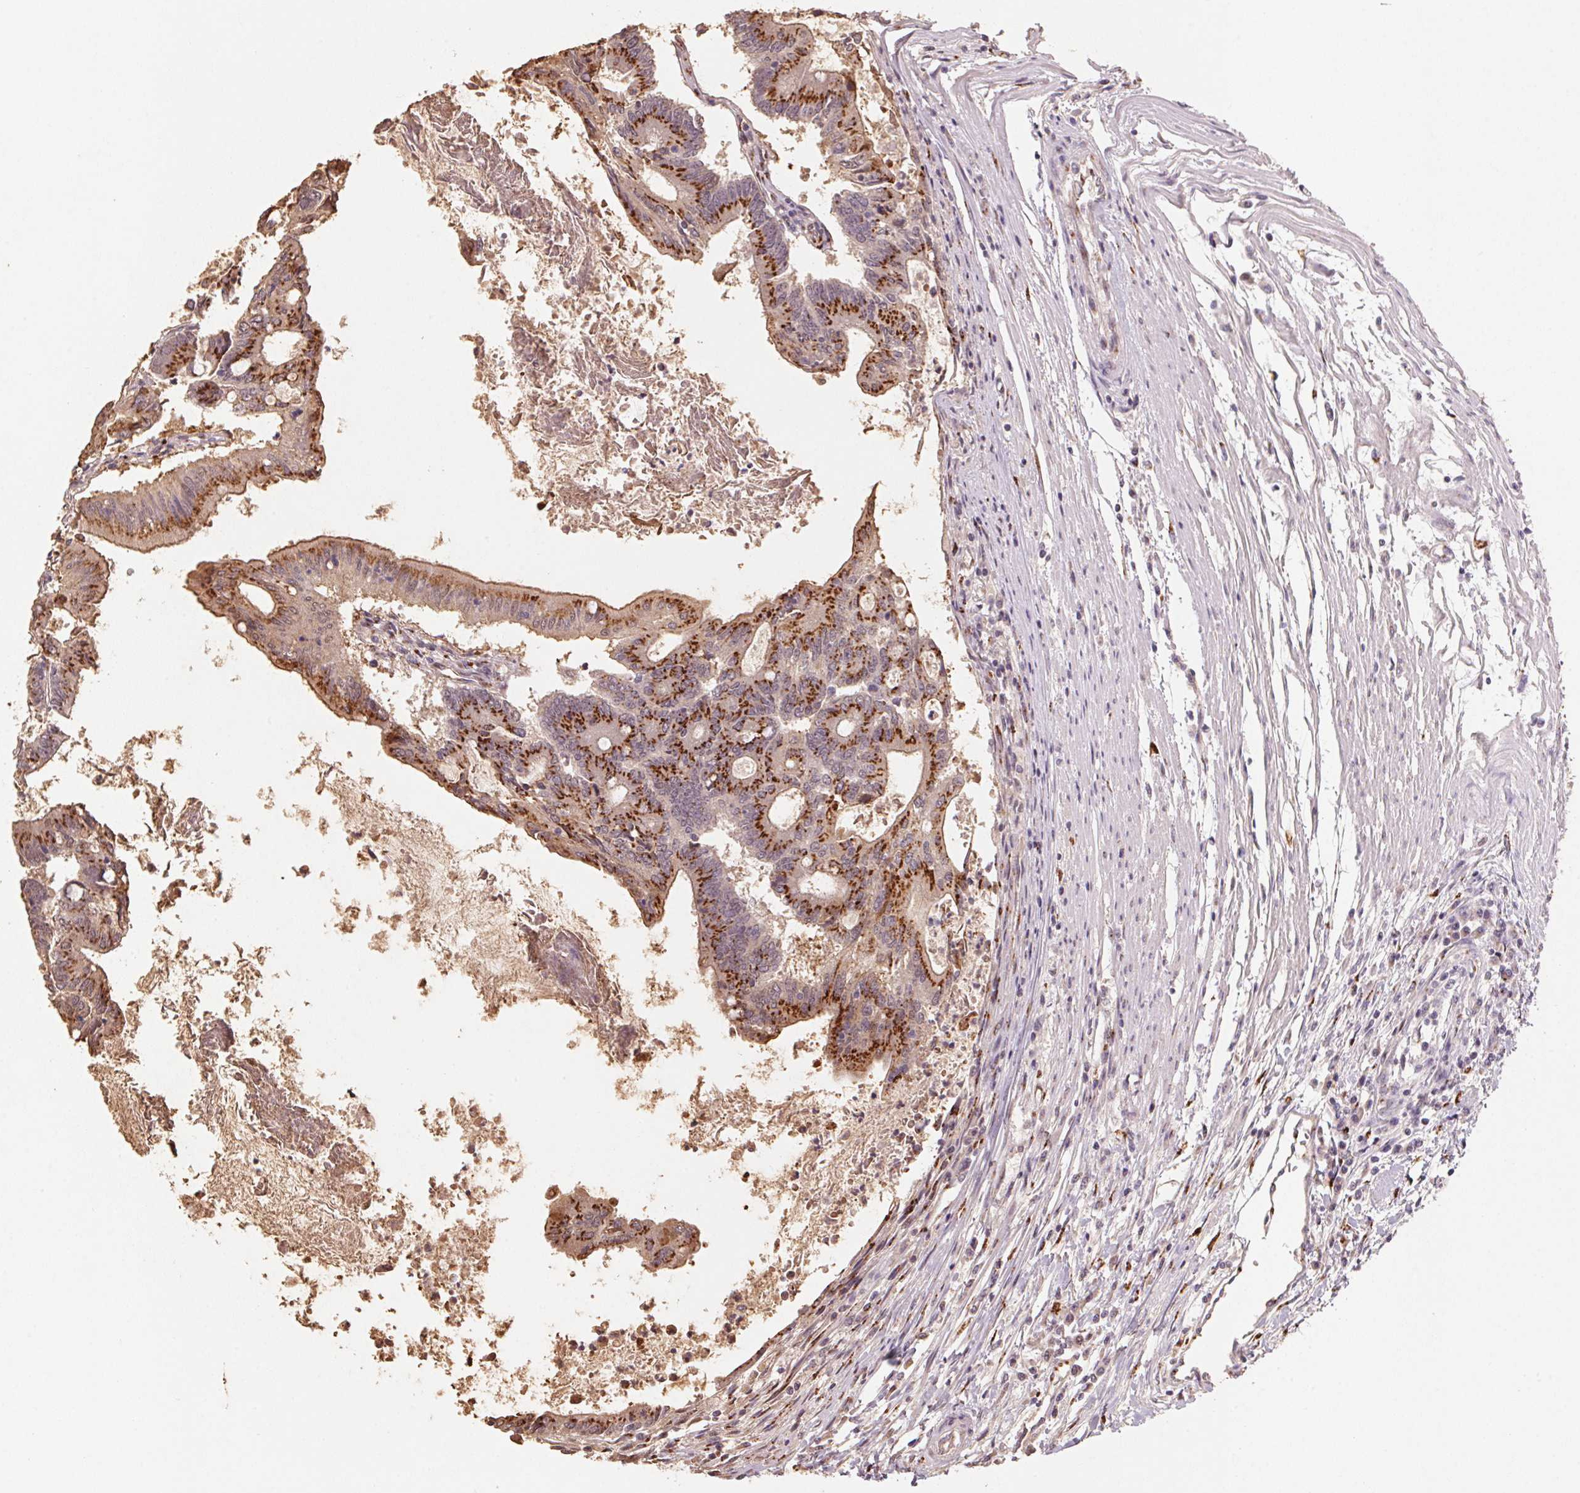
{"staining": {"intensity": "strong", "quantity": ">75%", "location": "cytoplasmic/membranous"}, "tissue": "colorectal cancer", "cell_type": "Tumor cells", "image_type": "cancer", "snomed": [{"axis": "morphology", "description": "Adenocarcinoma, NOS"}, {"axis": "topography", "description": "Colon"}], "caption": "DAB immunohistochemical staining of human colorectal cancer (adenocarcinoma) demonstrates strong cytoplasmic/membranous protein expression in approximately >75% of tumor cells.", "gene": "RAB22A", "patient": {"sex": "female", "age": 70}}